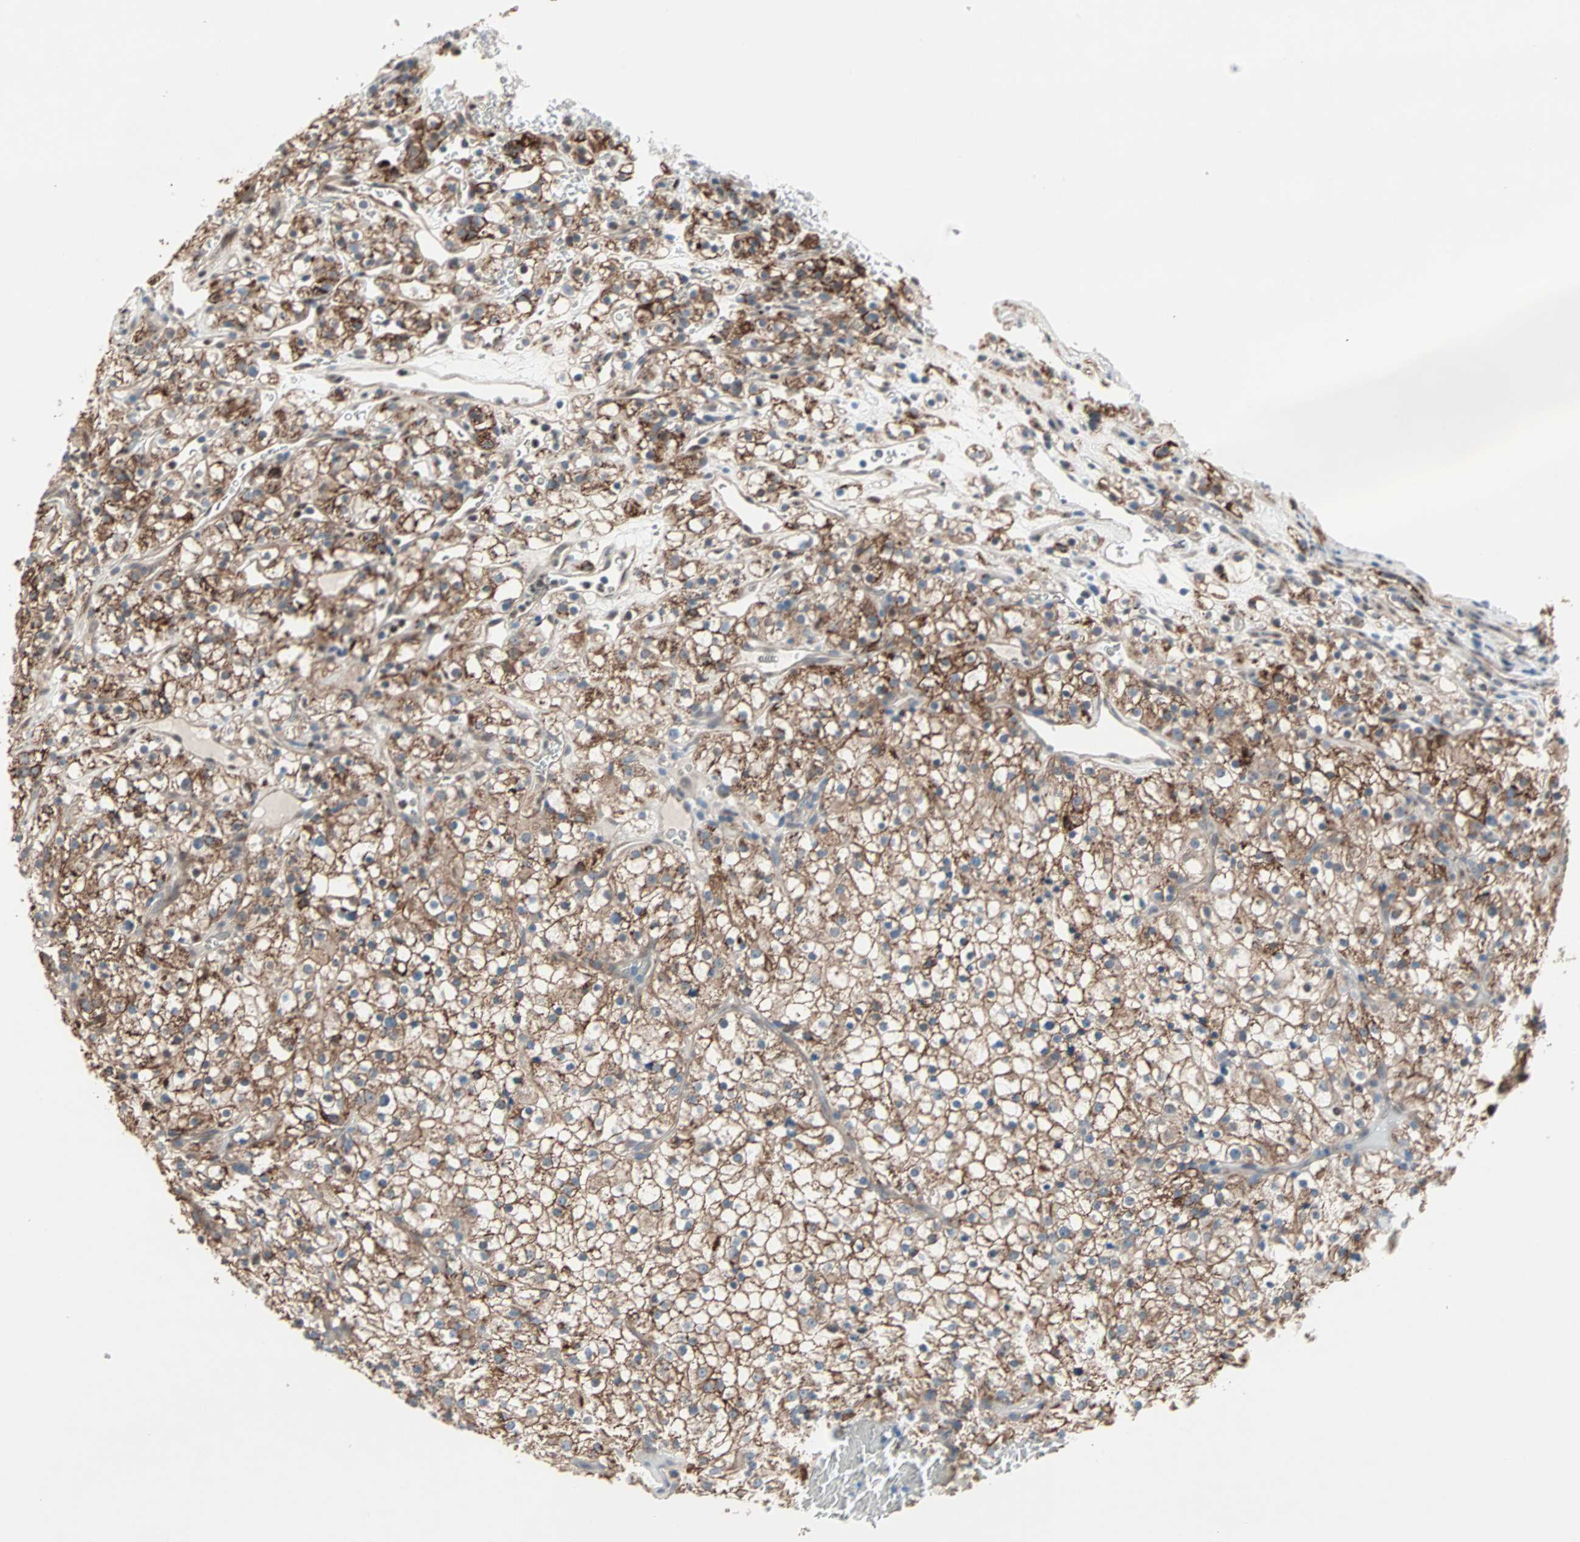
{"staining": {"intensity": "strong", "quantity": ">75%", "location": "cytoplasmic/membranous"}, "tissue": "renal cancer", "cell_type": "Tumor cells", "image_type": "cancer", "snomed": [{"axis": "morphology", "description": "Normal tissue, NOS"}, {"axis": "morphology", "description": "Adenocarcinoma, NOS"}, {"axis": "topography", "description": "Kidney"}], "caption": "High-magnification brightfield microscopy of renal adenocarcinoma stained with DAB (3,3'-diaminobenzidine) (brown) and counterstained with hematoxylin (blue). tumor cells exhibit strong cytoplasmic/membranous positivity is seen in about>75% of cells.", "gene": "CAND2", "patient": {"sex": "female", "age": 72}}